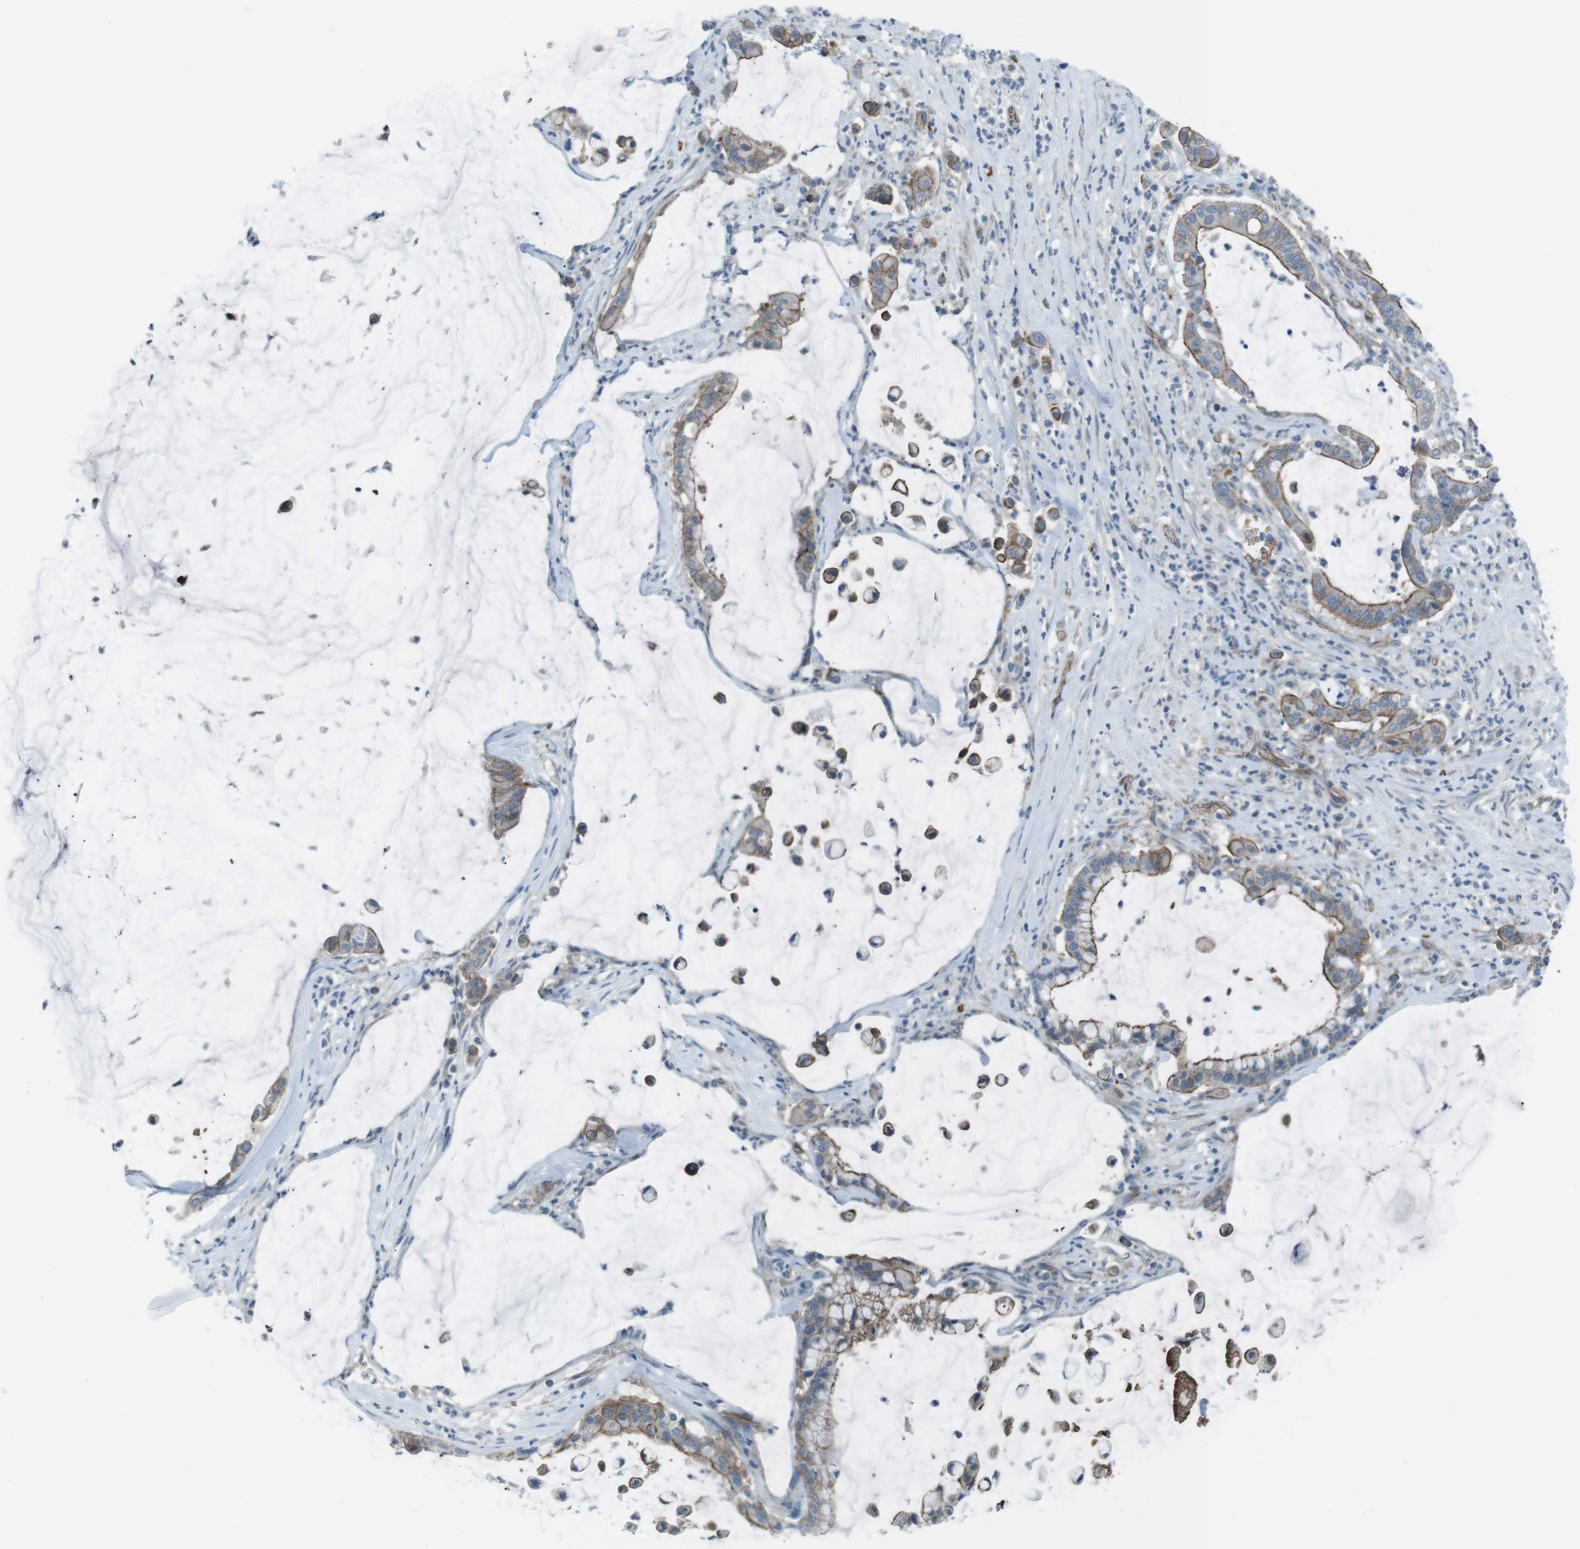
{"staining": {"intensity": "moderate", "quantity": "25%-75%", "location": "cytoplasmic/membranous"}, "tissue": "pancreatic cancer", "cell_type": "Tumor cells", "image_type": "cancer", "snomed": [{"axis": "morphology", "description": "Adenocarcinoma, NOS"}, {"axis": "topography", "description": "Pancreas"}], "caption": "A histopathology image of pancreatic cancer stained for a protein exhibits moderate cytoplasmic/membranous brown staining in tumor cells.", "gene": "SPTA1", "patient": {"sex": "male", "age": 41}}